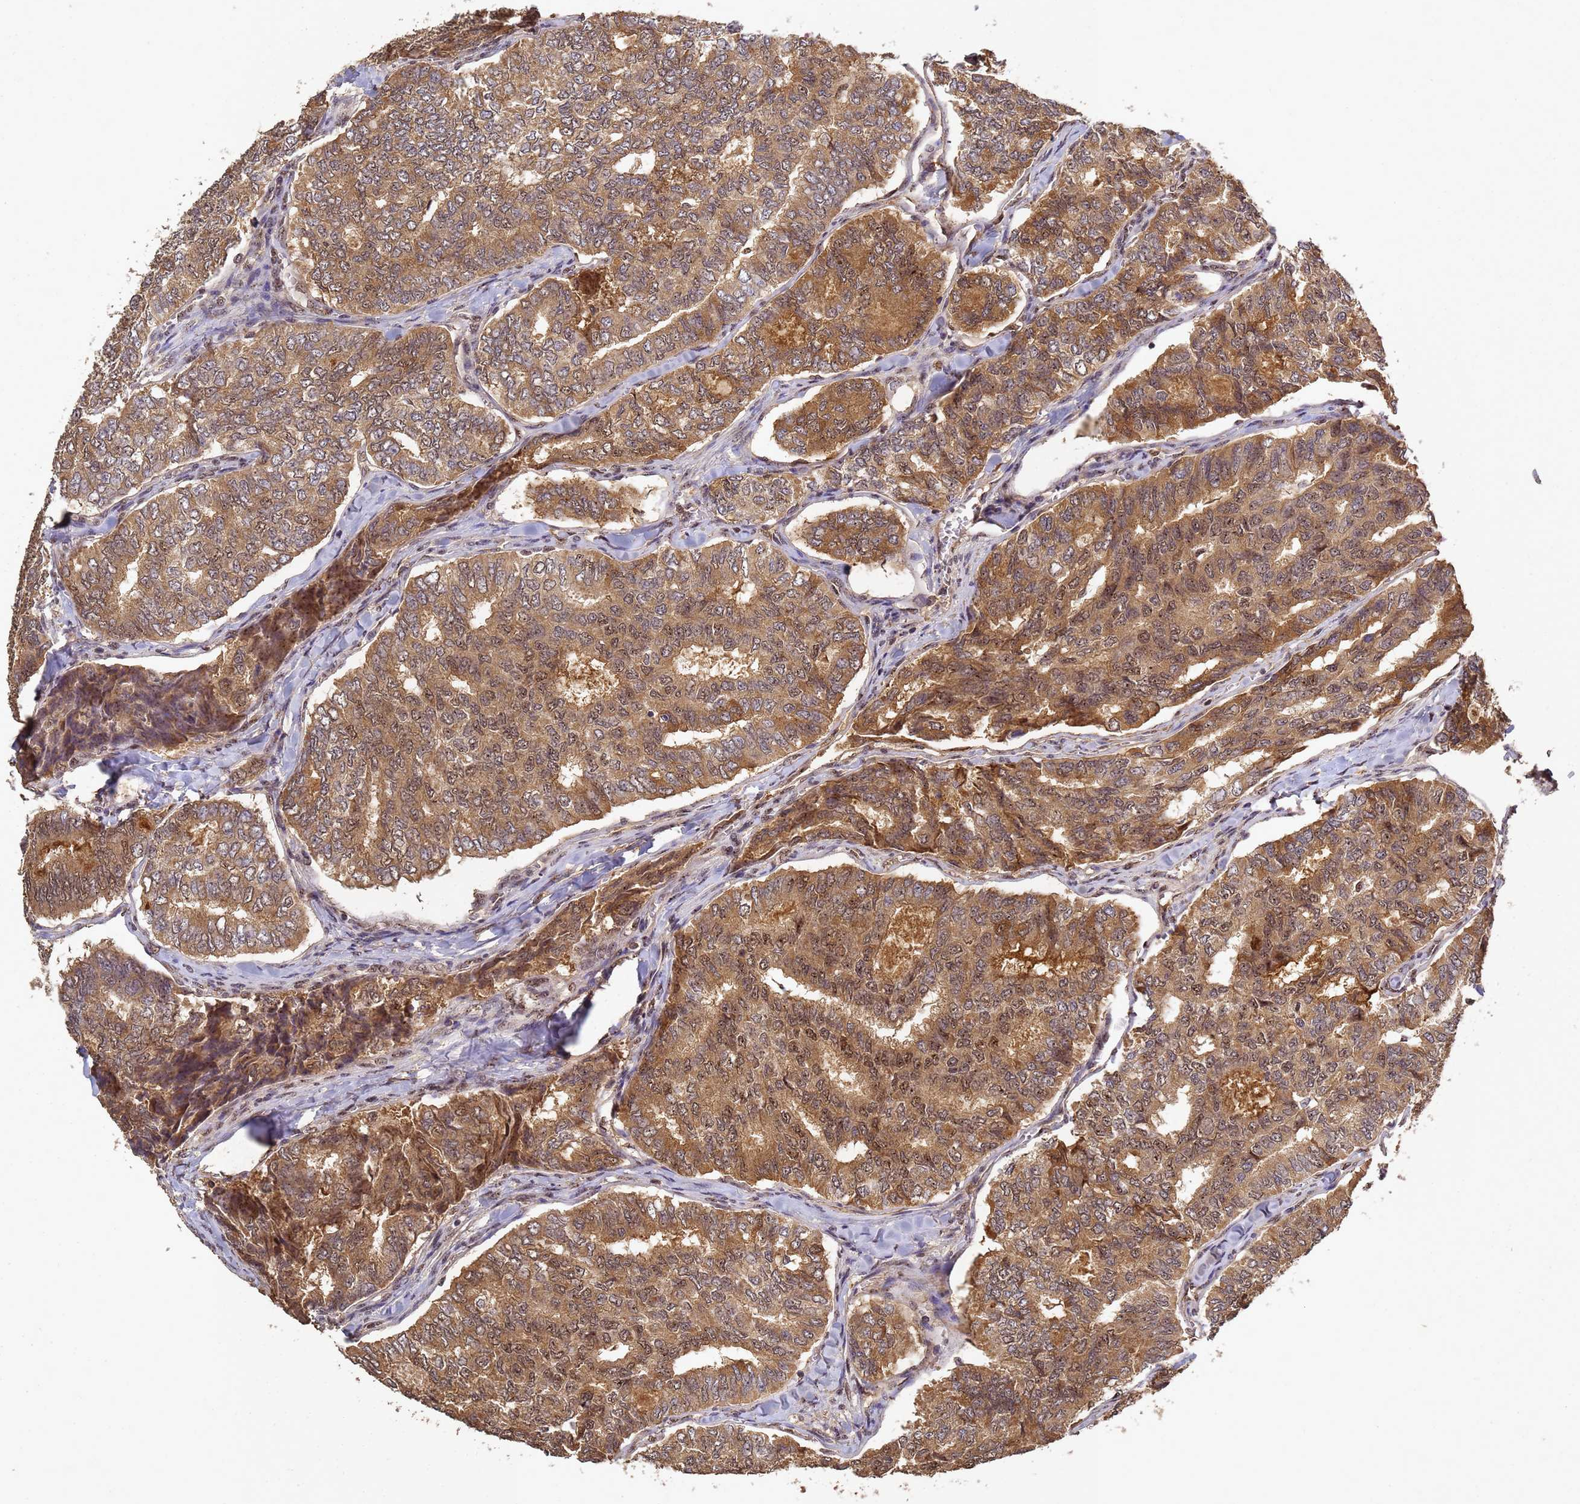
{"staining": {"intensity": "moderate", "quantity": ">75%", "location": "cytoplasmic/membranous,nuclear"}, "tissue": "thyroid cancer", "cell_type": "Tumor cells", "image_type": "cancer", "snomed": [{"axis": "morphology", "description": "Papillary adenocarcinoma, NOS"}, {"axis": "topography", "description": "Thyroid gland"}], "caption": "A micrograph of human thyroid cancer stained for a protein exhibits moderate cytoplasmic/membranous and nuclear brown staining in tumor cells.", "gene": "SECISBP2", "patient": {"sex": "female", "age": 35}}